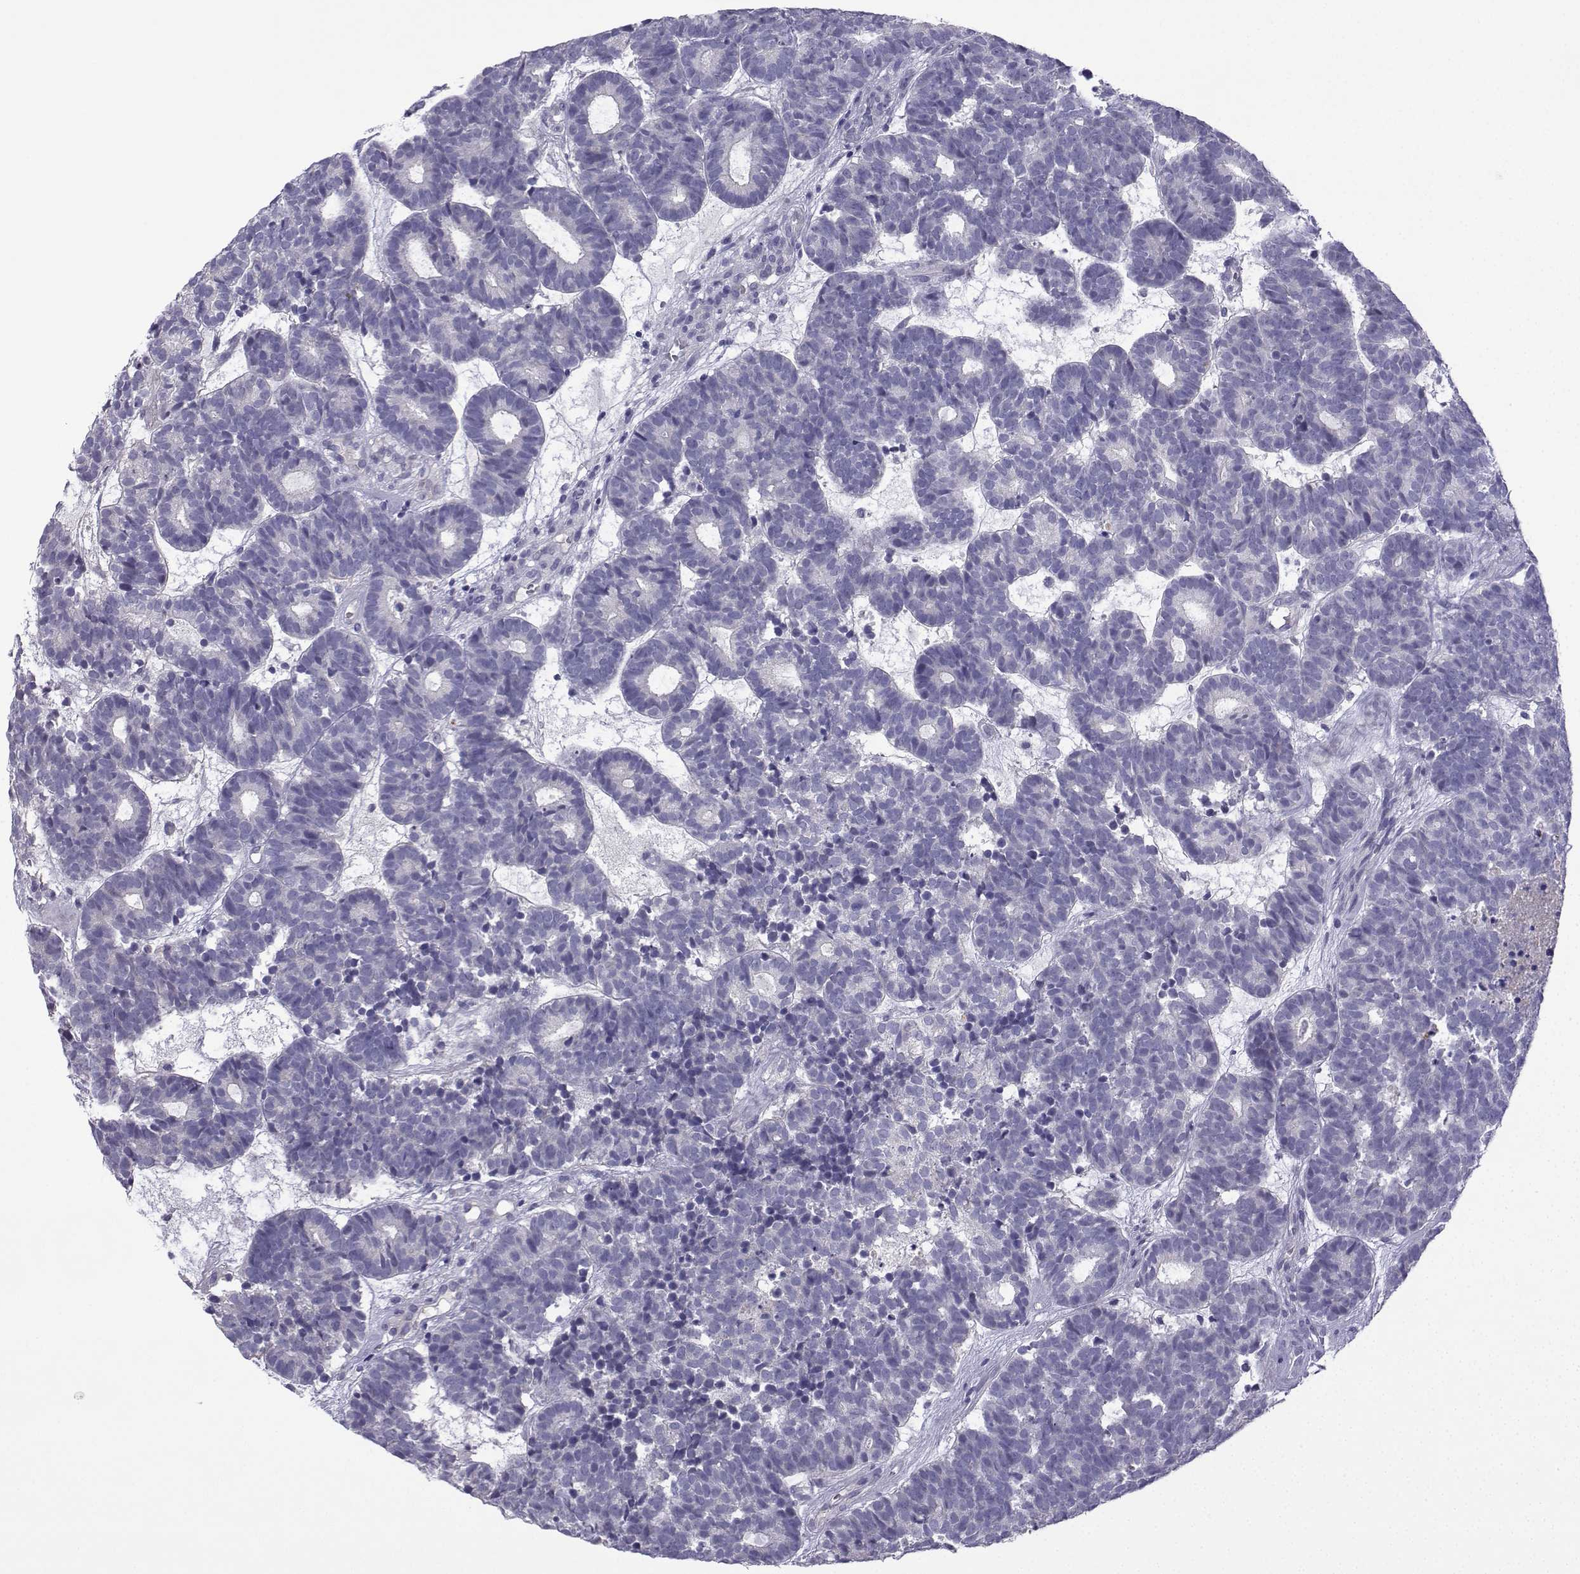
{"staining": {"intensity": "negative", "quantity": "none", "location": "none"}, "tissue": "head and neck cancer", "cell_type": "Tumor cells", "image_type": "cancer", "snomed": [{"axis": "morphology", "description": "Adenocarcinoma, NOS"}, {"axis": "topography", "description": "Head-Neck"}], "caption": "IHC photomicrograph of head and neck cancer (adenocarcinoma) stained for a protein (brown), which shows no staining in tumor cells.", "gene": "SPACA7", "patient": {"sex": "female", "age": 81}}